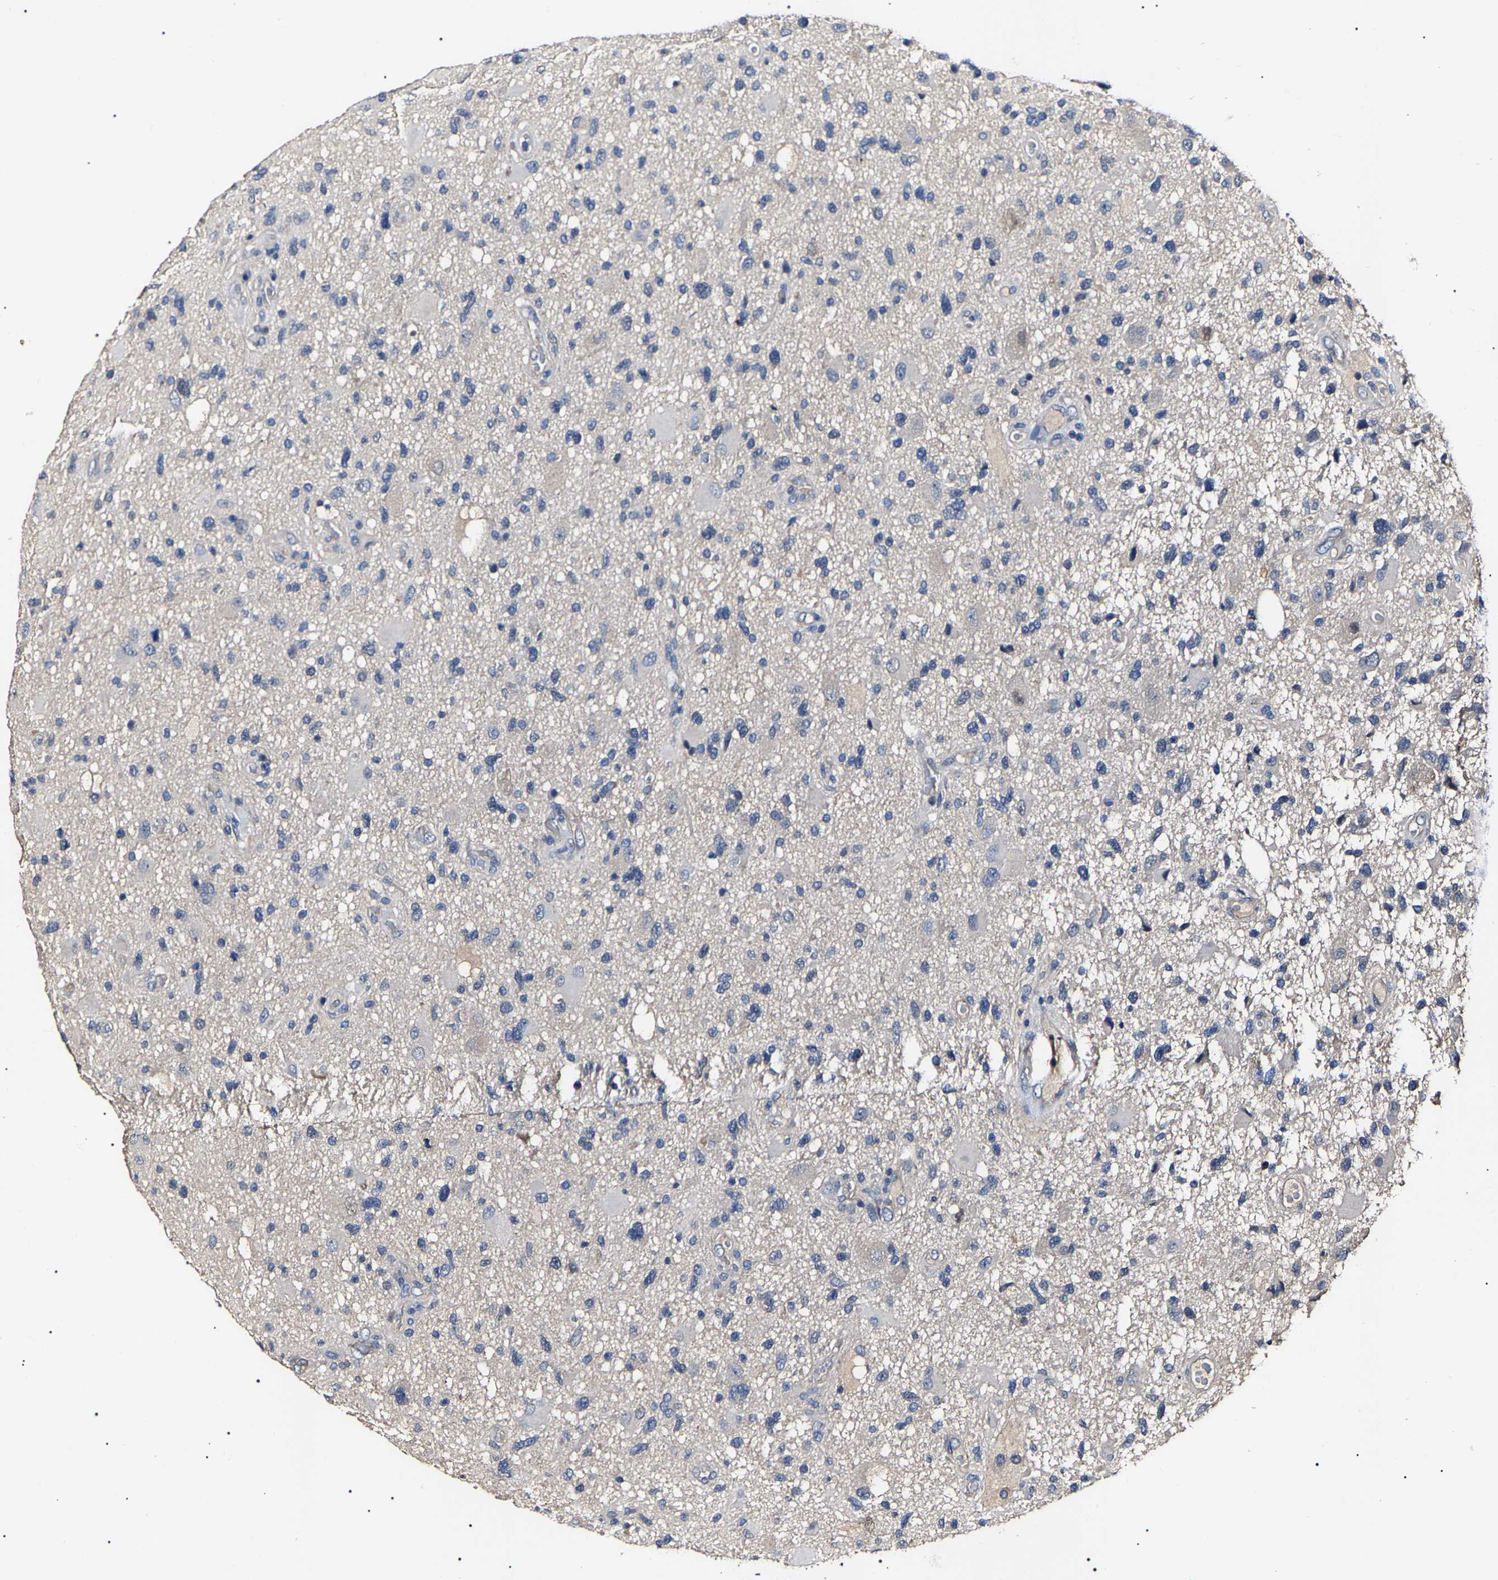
{"staining": {"intensity": "negative", "quantity": "none", "location": "none"}, "tissue": "glioma", "cell_type": "Tumor cells", "image_type": "cancer", "snomed": [{"axis": "morphology", "description": "Glioma, malignant, High grade"}, {"axis": "topography", "description": "Brain"}], "caption": "IHC micrograph of neoplastic tissue: malignant glioma (high-grade) stained with DAB (3,3'-diaminobenzidine) demonstrates no significant protein positivity in tumor cells.", "gene": "KLHL42", "patient": {"sex": "male", "age": 33}}